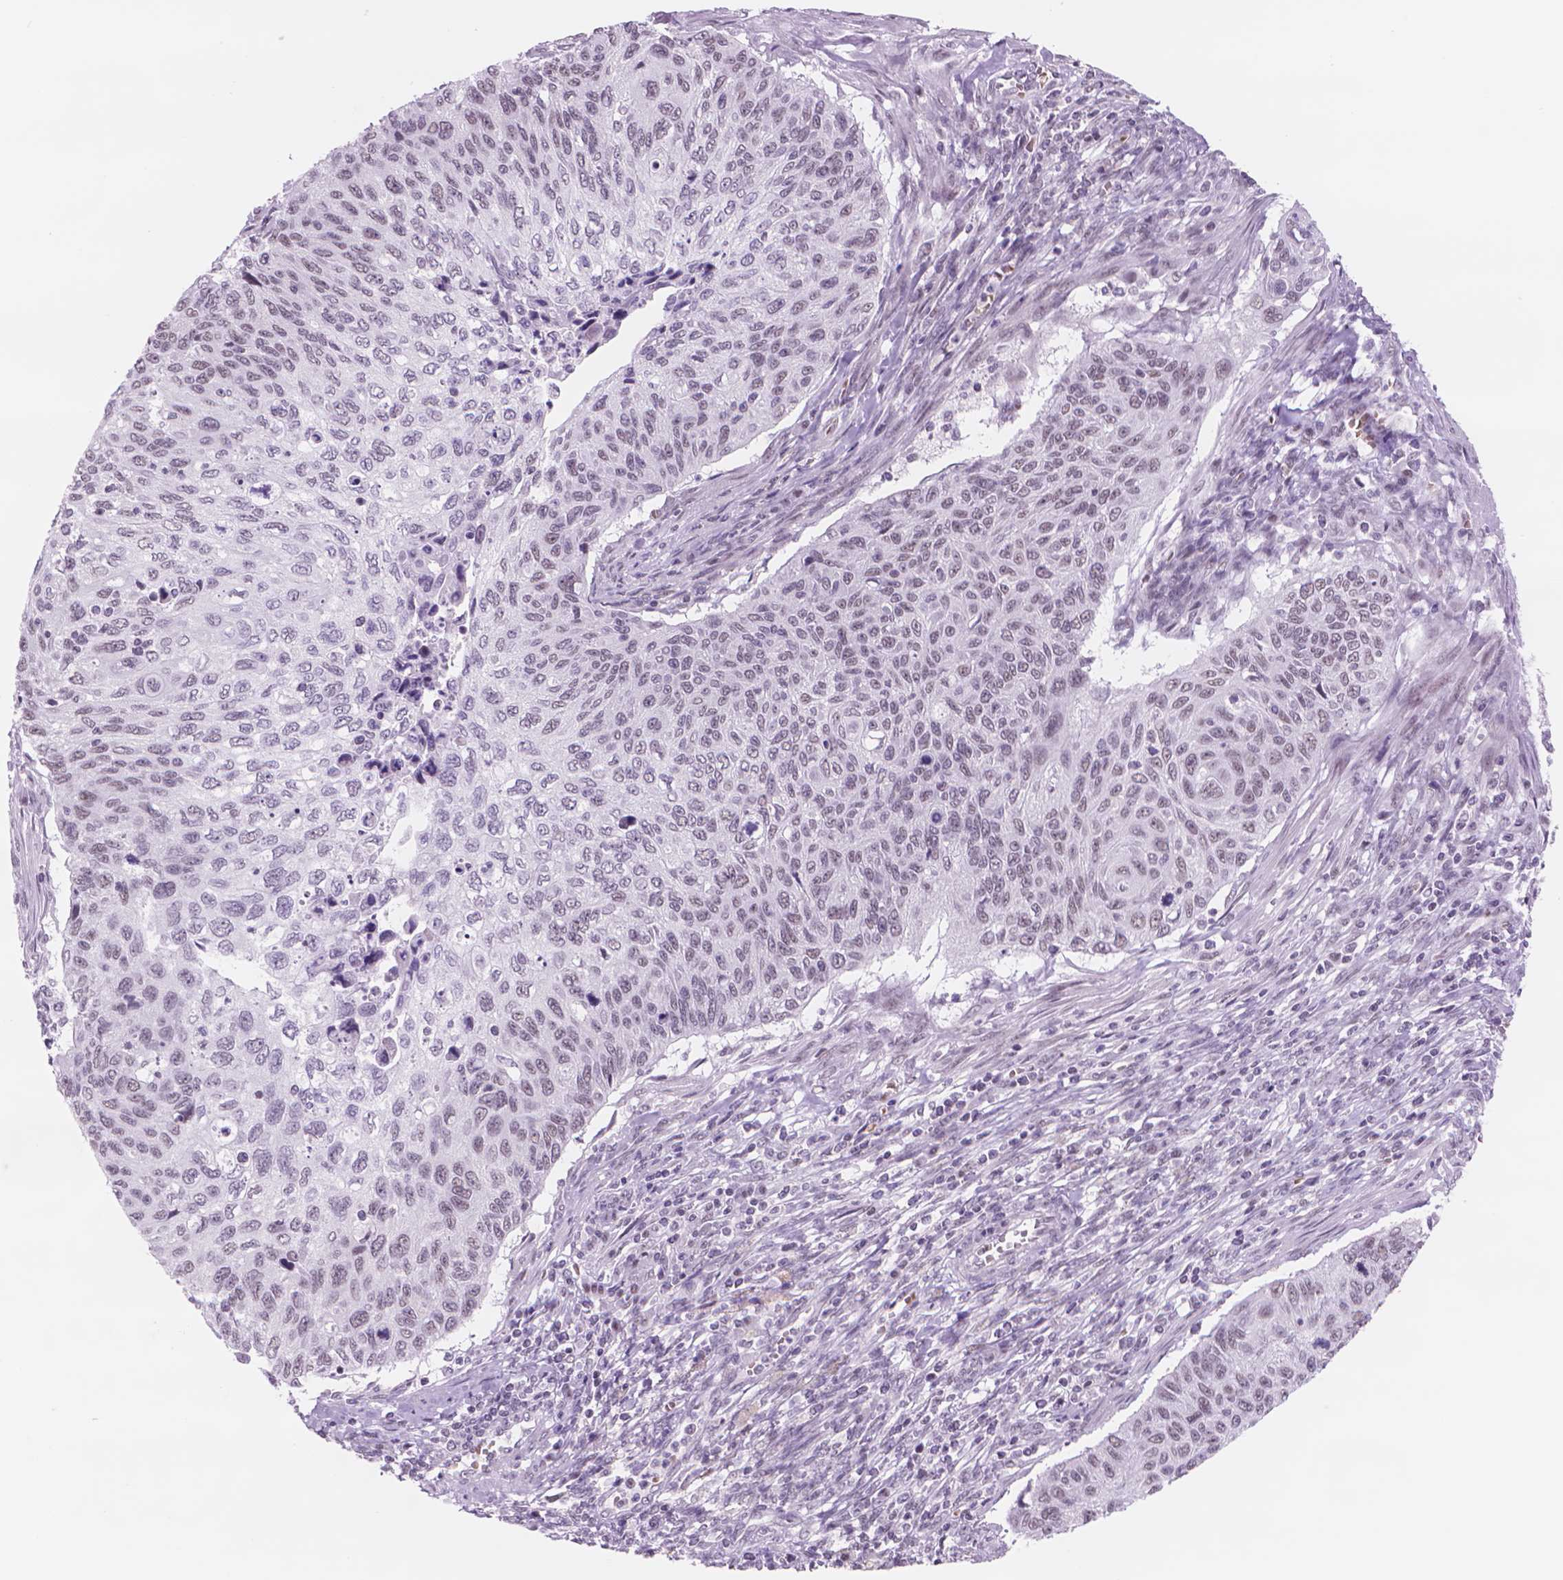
{"staining": {"intensity": "weak", "quantity": "25%-75%", "location": "nuclear"}, "tissue": "cervical cancer", "cell_type": "Tumor cells", "image_type": "cancer", "snomed": [{"axis": "morphology", "description": "Squamous cell carcinoma, NOS"}, {"axis": "topography", "description": "Cervix"}], "caption": "Immunohistochemistry (DAB) staining of human squamous cell carcinoma (cervical) reveals weak nuclear protein expression in approximately 25%-75% of tumor cells. (brown staining indicates protein expression, while blue staining denotes nuclei).", "gene": "POLR3D", "patient": {"sex": "female", "age": 70}}